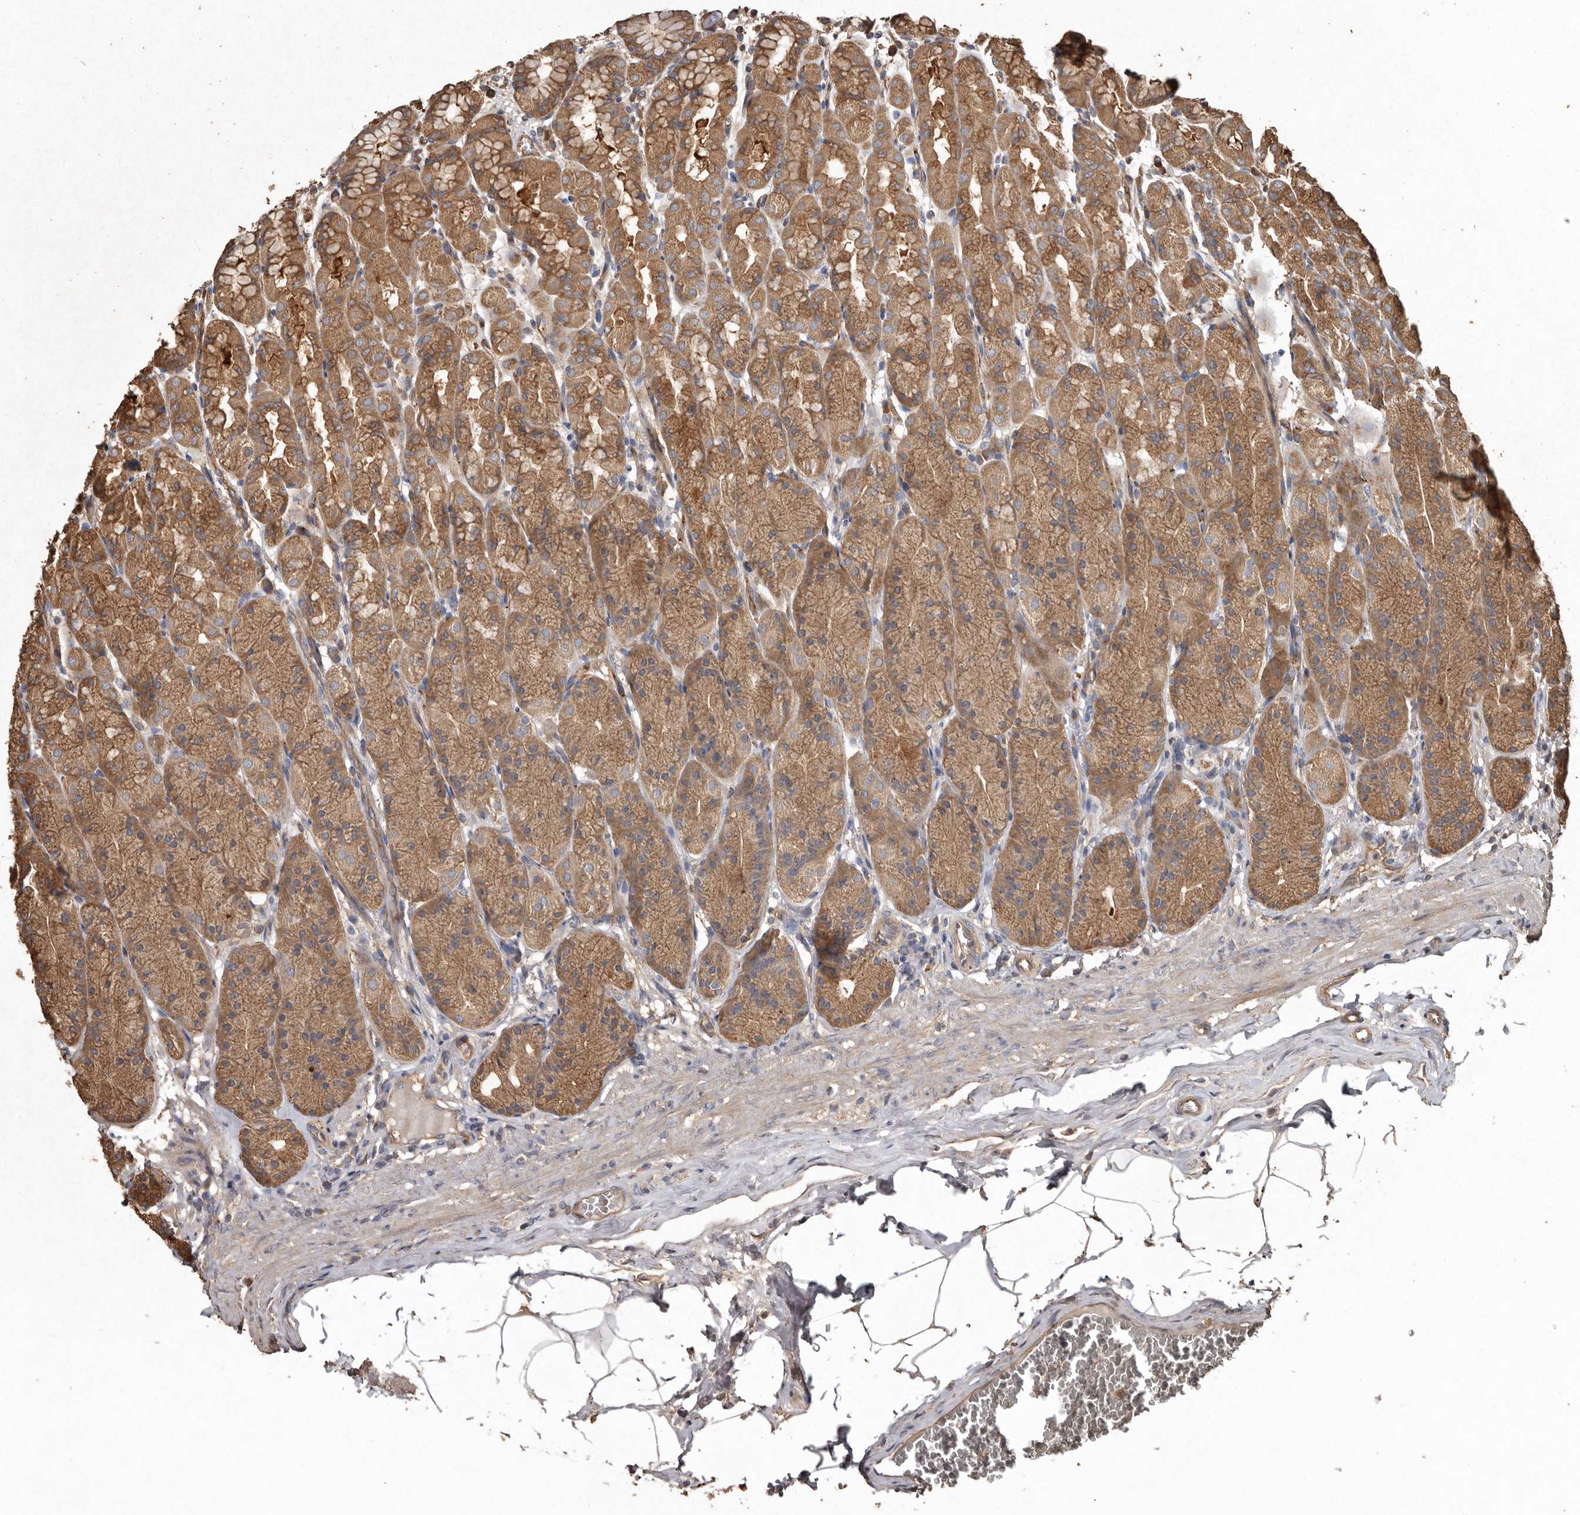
{"staining": {"intensity": "moderate", "quantity": ">75%", "location": "cytoplasmic/membranous"}, "tissue": "stomach", "cell_type": "Glandular cells", "image_type": "normal", "snomed": [{"axis": "morphology", "description": "Normal tissue, NOS"}, {"axis": "topography", "description": "Stomach"}], "caption": "A medium amount of moderate cytoplasmic/membranous positivity is appreciated in approximately >75% of glandular cells in normal stomach.", "gene": "FLCN", "patient": {"sex": "male", "age": 42}}